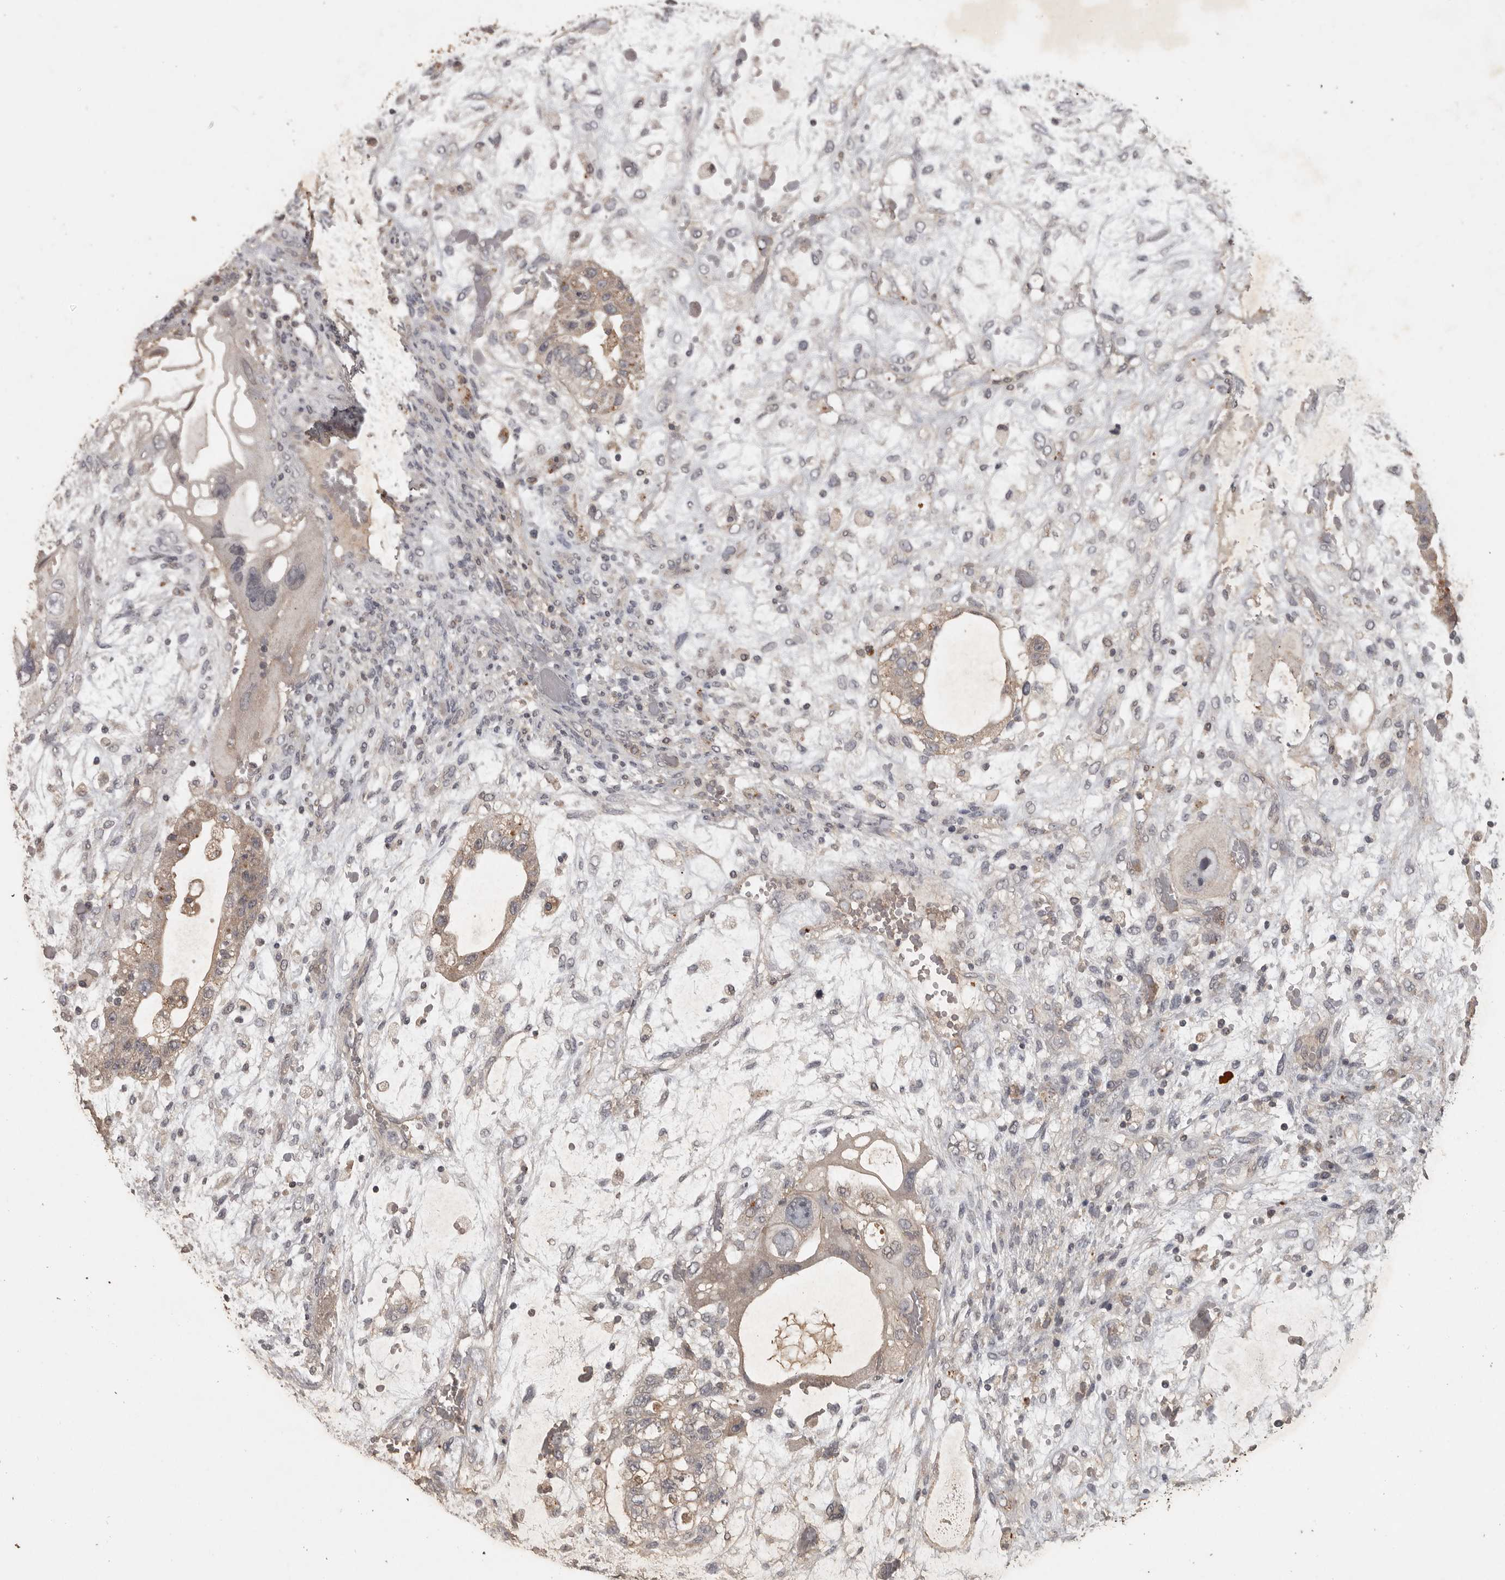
{"staining": {"intensity": "weak", "quantity": ">75%", "location": "cytoplasmic/membranous"}, "tissue": "testis cancer", "cell_type": "Tumor cells", "image_type": "cancer", "snomed": [{"axis": "morphology", "description": "Carcinoma, Embryonal, NOS"}, {"axis": "topography", "description": "Testis"}], "caption": "An image of testis cancer stained for a protein demonstrates weak cytoplasmic/membranous brown staining in tumor cells.", "gene": "ADAMTS4", "patient": {"sex": "male", "age": 36}}